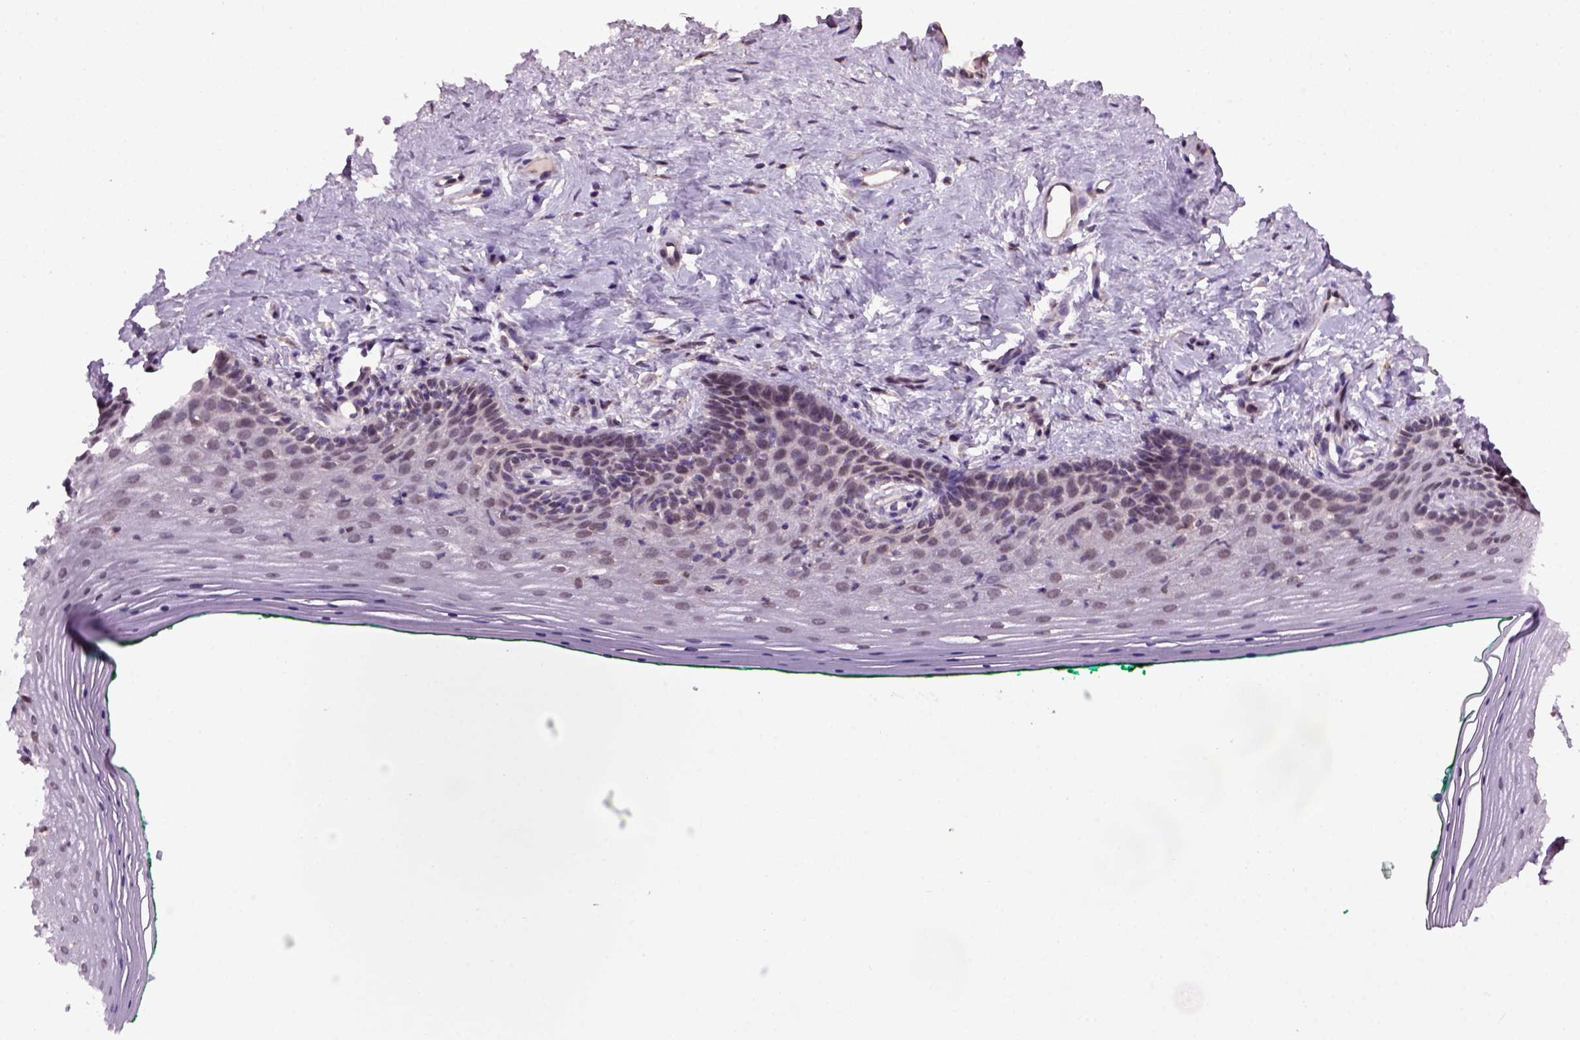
{"staining": {"intensity": "weak", "quantity": ">75%", "location": "nuclear"}, "tissue": "vagina", "cell_type": "Squamous epithelial cells", "image_type": "normal", "snomed": [{"axis": "morphology", "description": "Normal tissue, NOS"}, {"axis": "topography", "description": "Vagina"}], "caption": "High-power microscopy captured an immunohistochemistry (IHC) histopathology image of unremarkable vagina, revealing weak nuclear positivity in about >75% of squamous epithelial cells. (Brightfield microscopy of DAB IHC at high magnification).", "gene": "RAB43", "patient": {"sex": "female", "age": 45}}